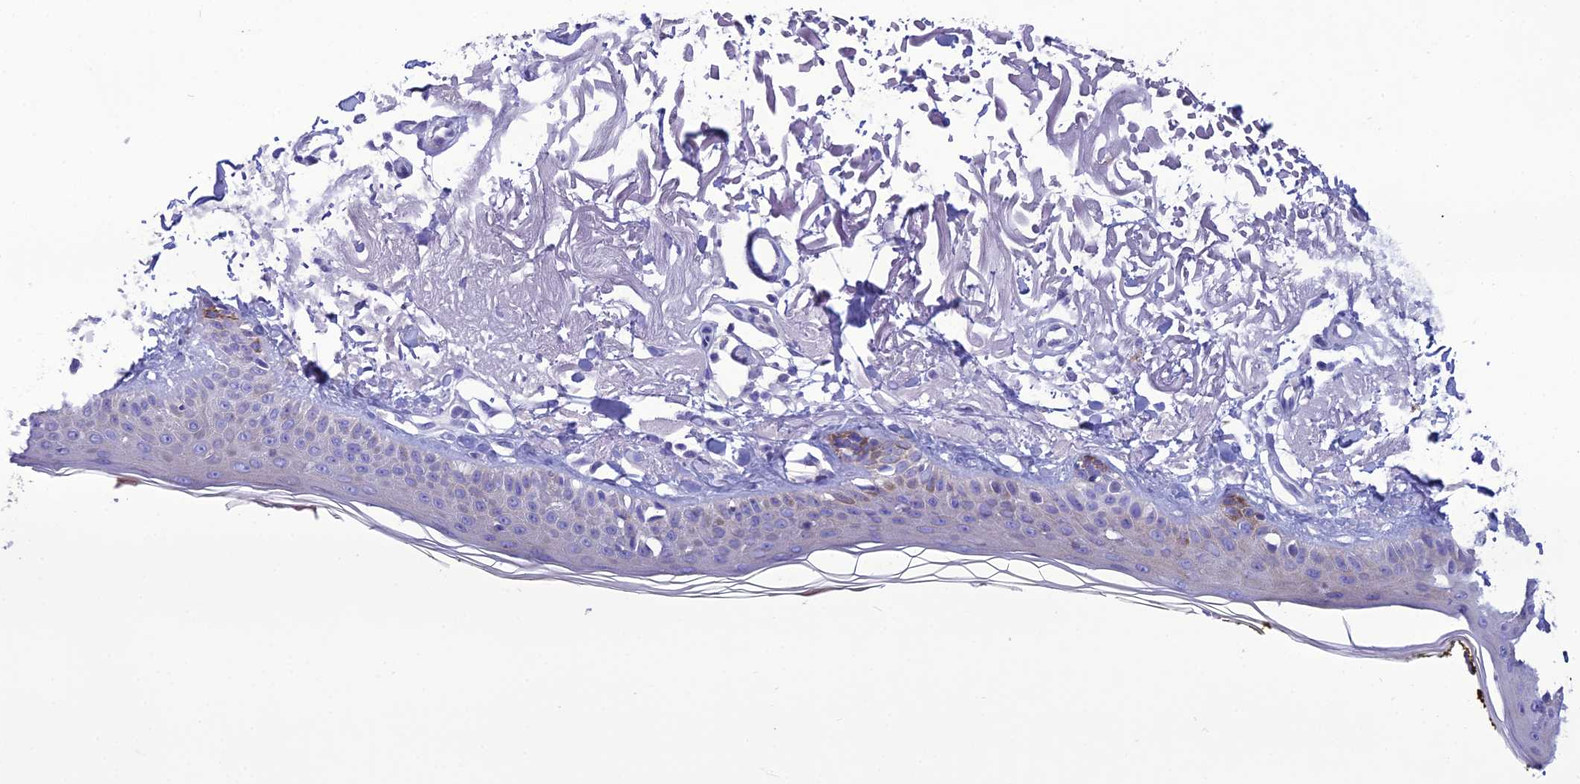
{"staining": {"intensity": "negative", "quantity": "none", "location": "none"}, "tissue": "skin", "cell_type": "Fibroblasts", "image_type": "normal", "snomed": [{"axis": "morphology", "description": "Normal tissue, NOS"}, {"axis": "topography", "description": "Skin"}, {"axis": "topography", "description": "Skeletal muscle"}], "caption": "There is no significant expression in fibroblasts of skin. The staining was performed using DAB (3,3'-diaminobenzidine) to visualize the protein expression in brown, while the nuclei were stained in blue with hematoxylin (Magnification: 20x).", "gene": "OR56B1", "patient": {"sex": "male", "age": 83}}